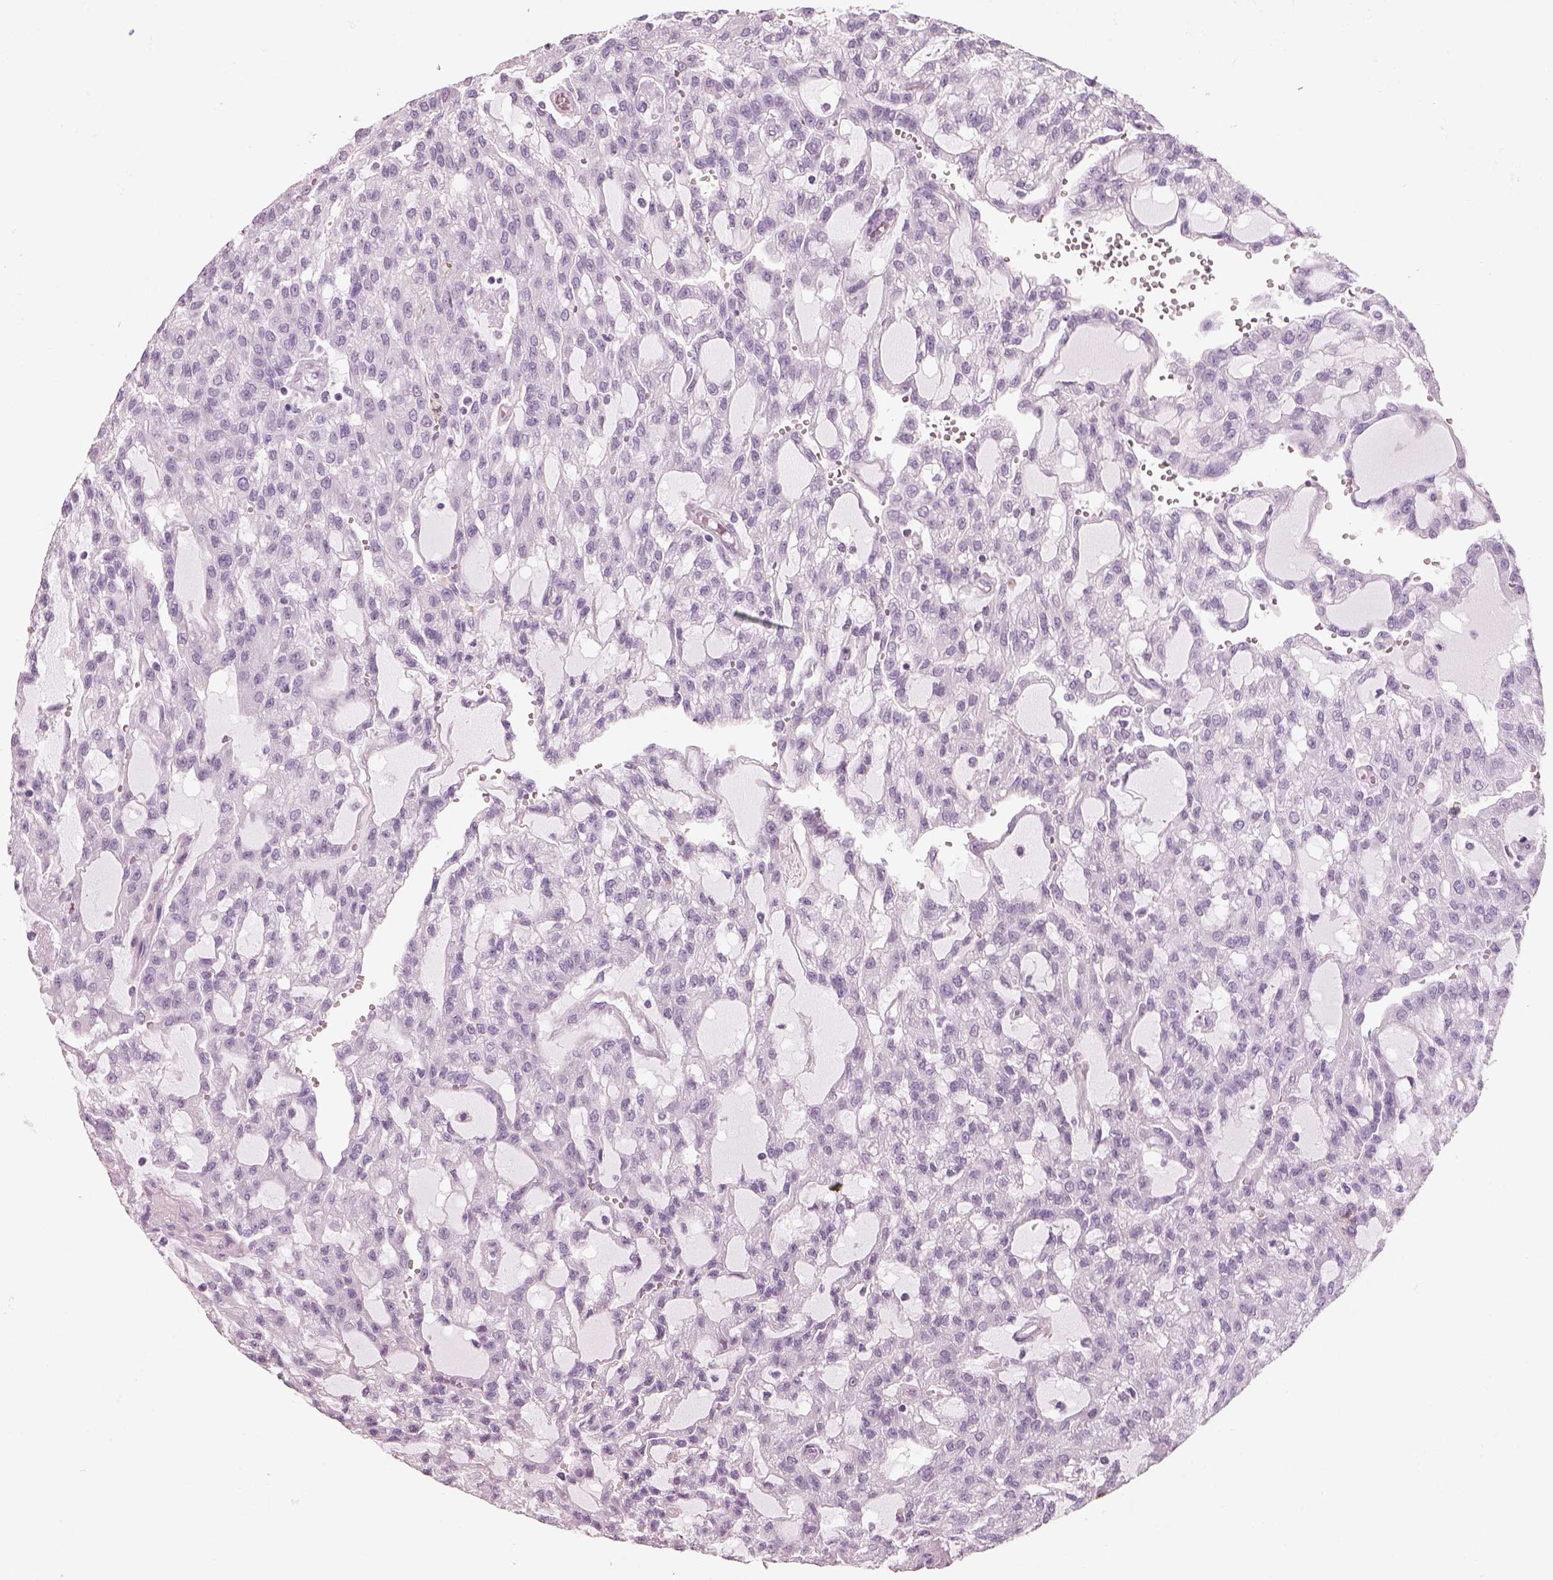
{"staining": {"intensity": "negative", "quantity": "none", "location": "none"}, "tissue": "renal cancer", "cell_type": "Tumor cells", "image_type": "cancer", "snomed": [{"axis": "morphology", "description": "Adenocarcinoma, NOS"}, {"axis": "topography", "description": "Kidney"}], "caption": "This micrograph is of adenocarcinoma (renal) stained with immunohistochemistry to label a protein in brown with the nuclei are counter-stained blue. There is no expression in tumor cells.", "gene": "CRYAA", "patient": {"sex": "male", "age": 63}}